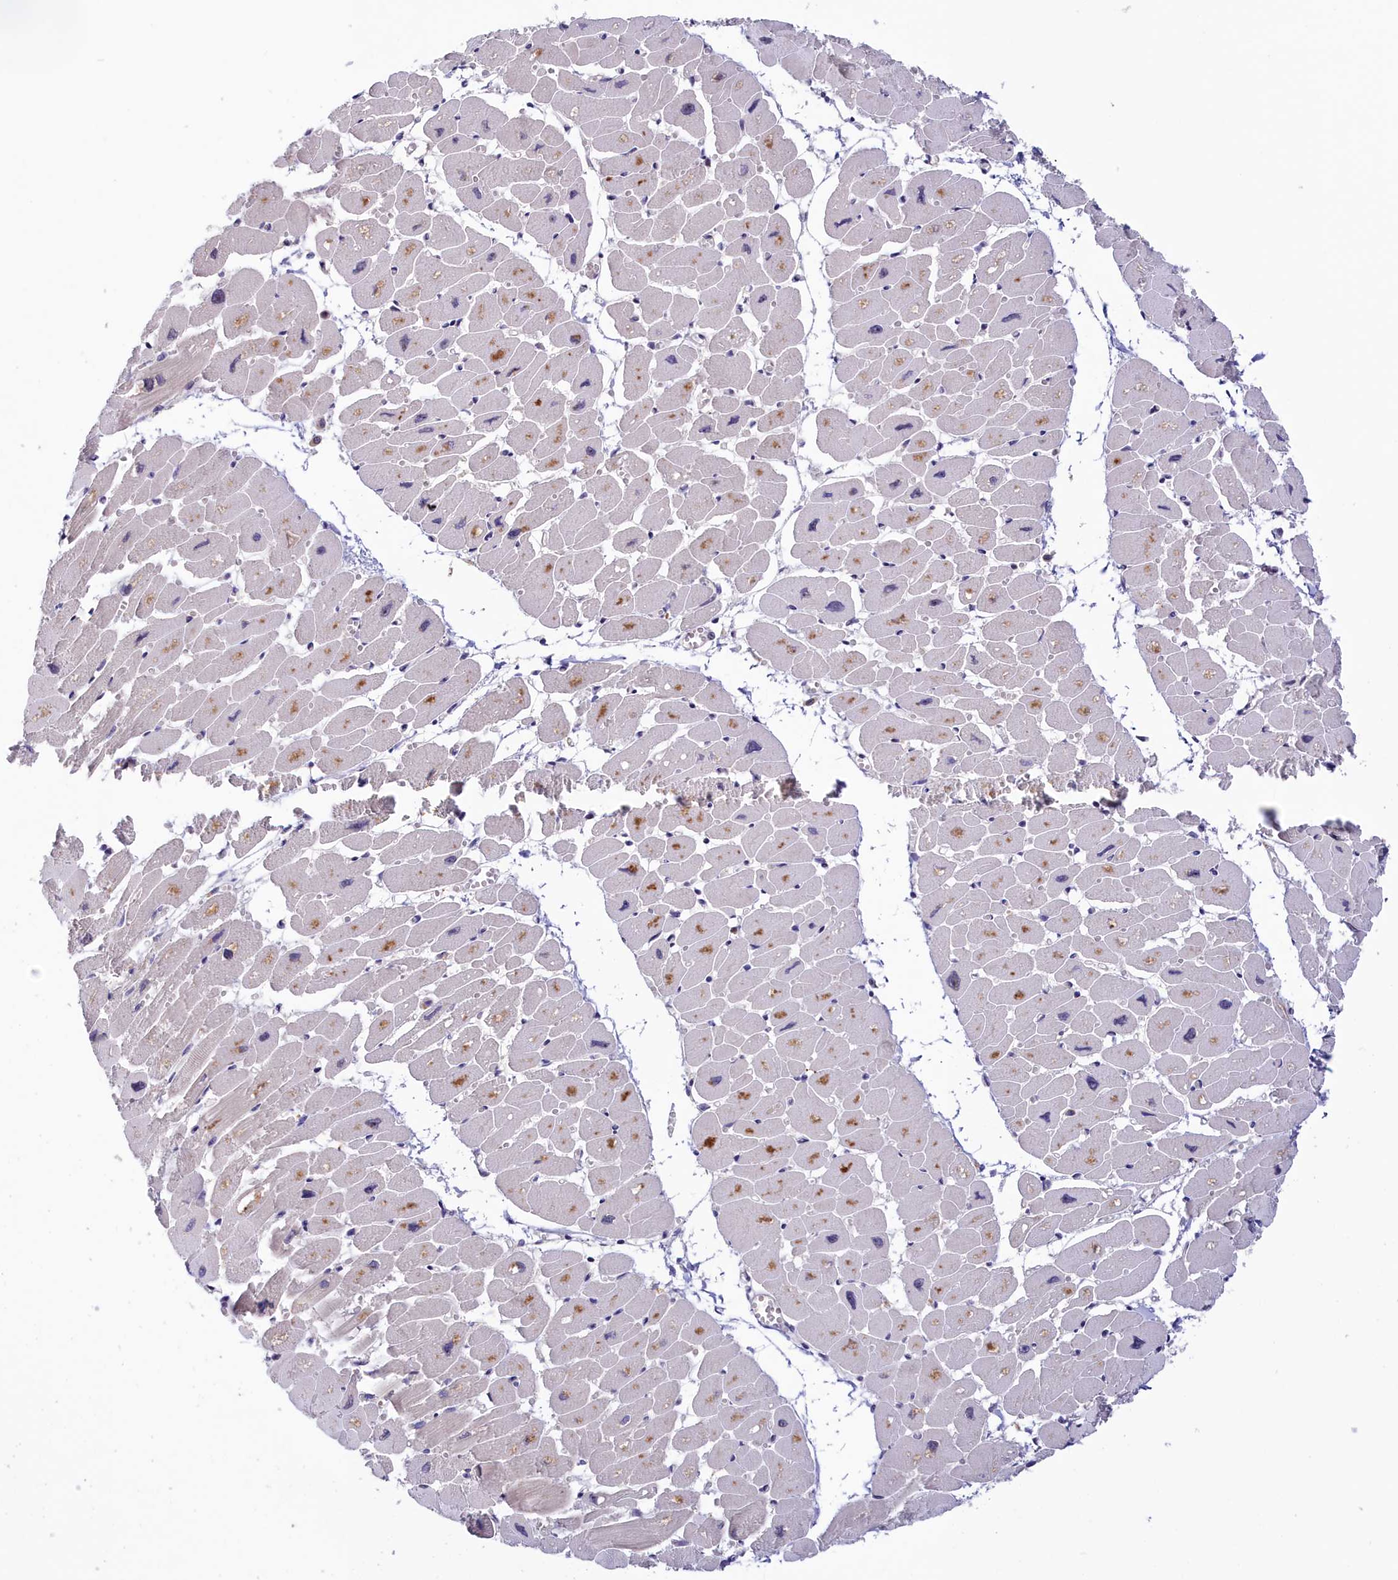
{"staining": {"intensity": "weak", "quantity": "<25%", "location": "cytoplasmic/membranous"}, "tissue": "heart muscle", "cell_type": "Cardiomyocytes", "image_type": "normal", "snomed": [{"axis": "morphology", "description": "Normal tissue, NOS"}, {"axis": "topography", "description": "Heart"}], "caption": "This micrograph is of unremarkable heart muscle stained with immunohistochemistry (IHC) to label a protein in brown with the nuclei are counter-stained blue. There is no expression in cardiomyocytes. (DAB (3,3'-diaminobenzidine) immunohistochemistry (IHC) with hematoxylin counter stain).", "gene": "NEURL4", "patient": {"sex": "female", "age": 54}}